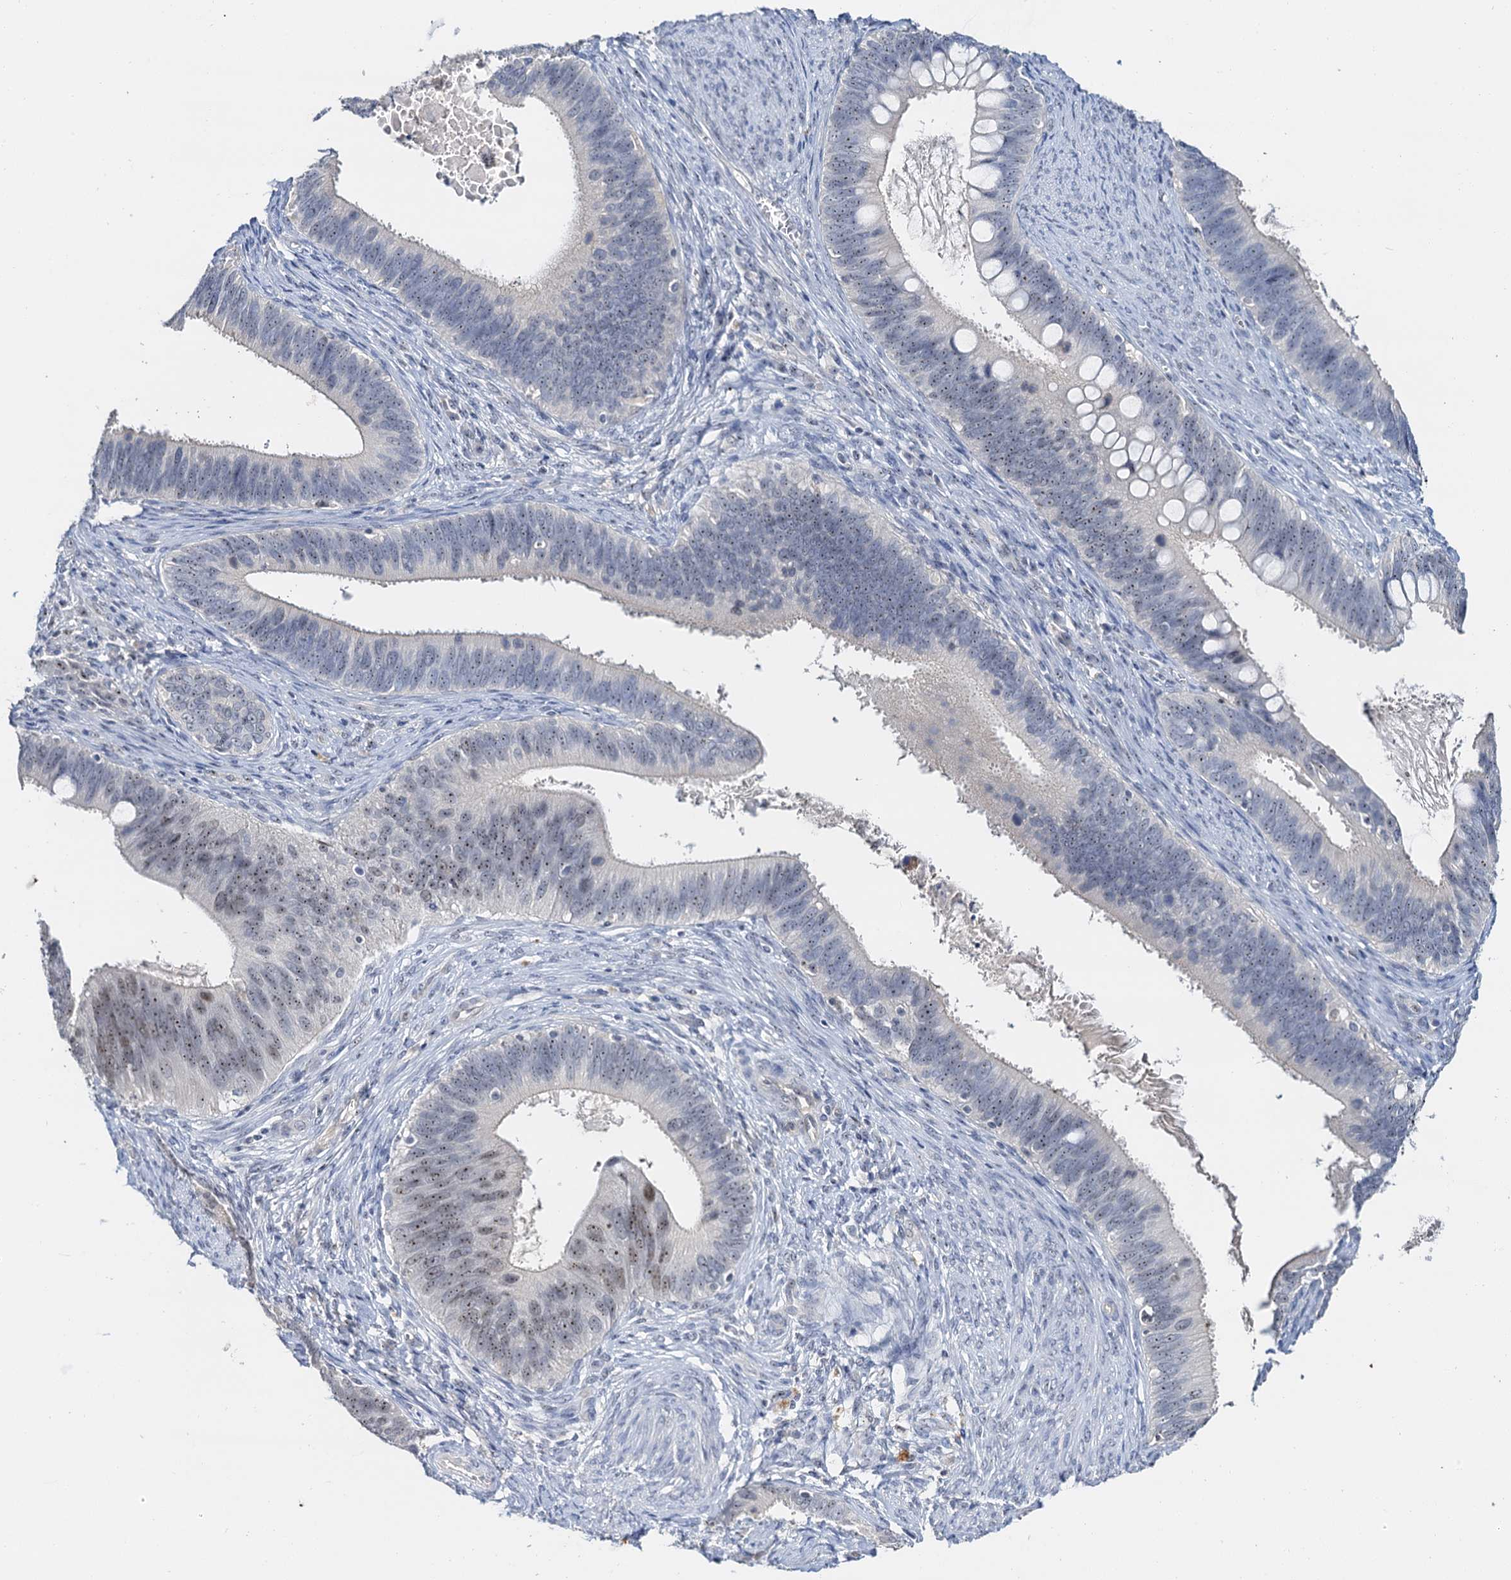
{"staining": {"intensity": "moderate", "quantity": "<25%", "location": "nuclear"}, "tissue": "cervical cancer", "cell_type": "Tumor cells", "image_type": "cancer", "snomed": [{"axis": "morphology", "description": "Adenocarcinoma, NOS"}, {"axis": "topography", "description": "Cervix"}], "caption": "This is an image of immunohistochemistry (IHC) staining of cervical cancer, which shows moderate expression in the nuclear of tumor cells.", "gene": "NOP2", "patient": {"sex": "female", "age": 42}}